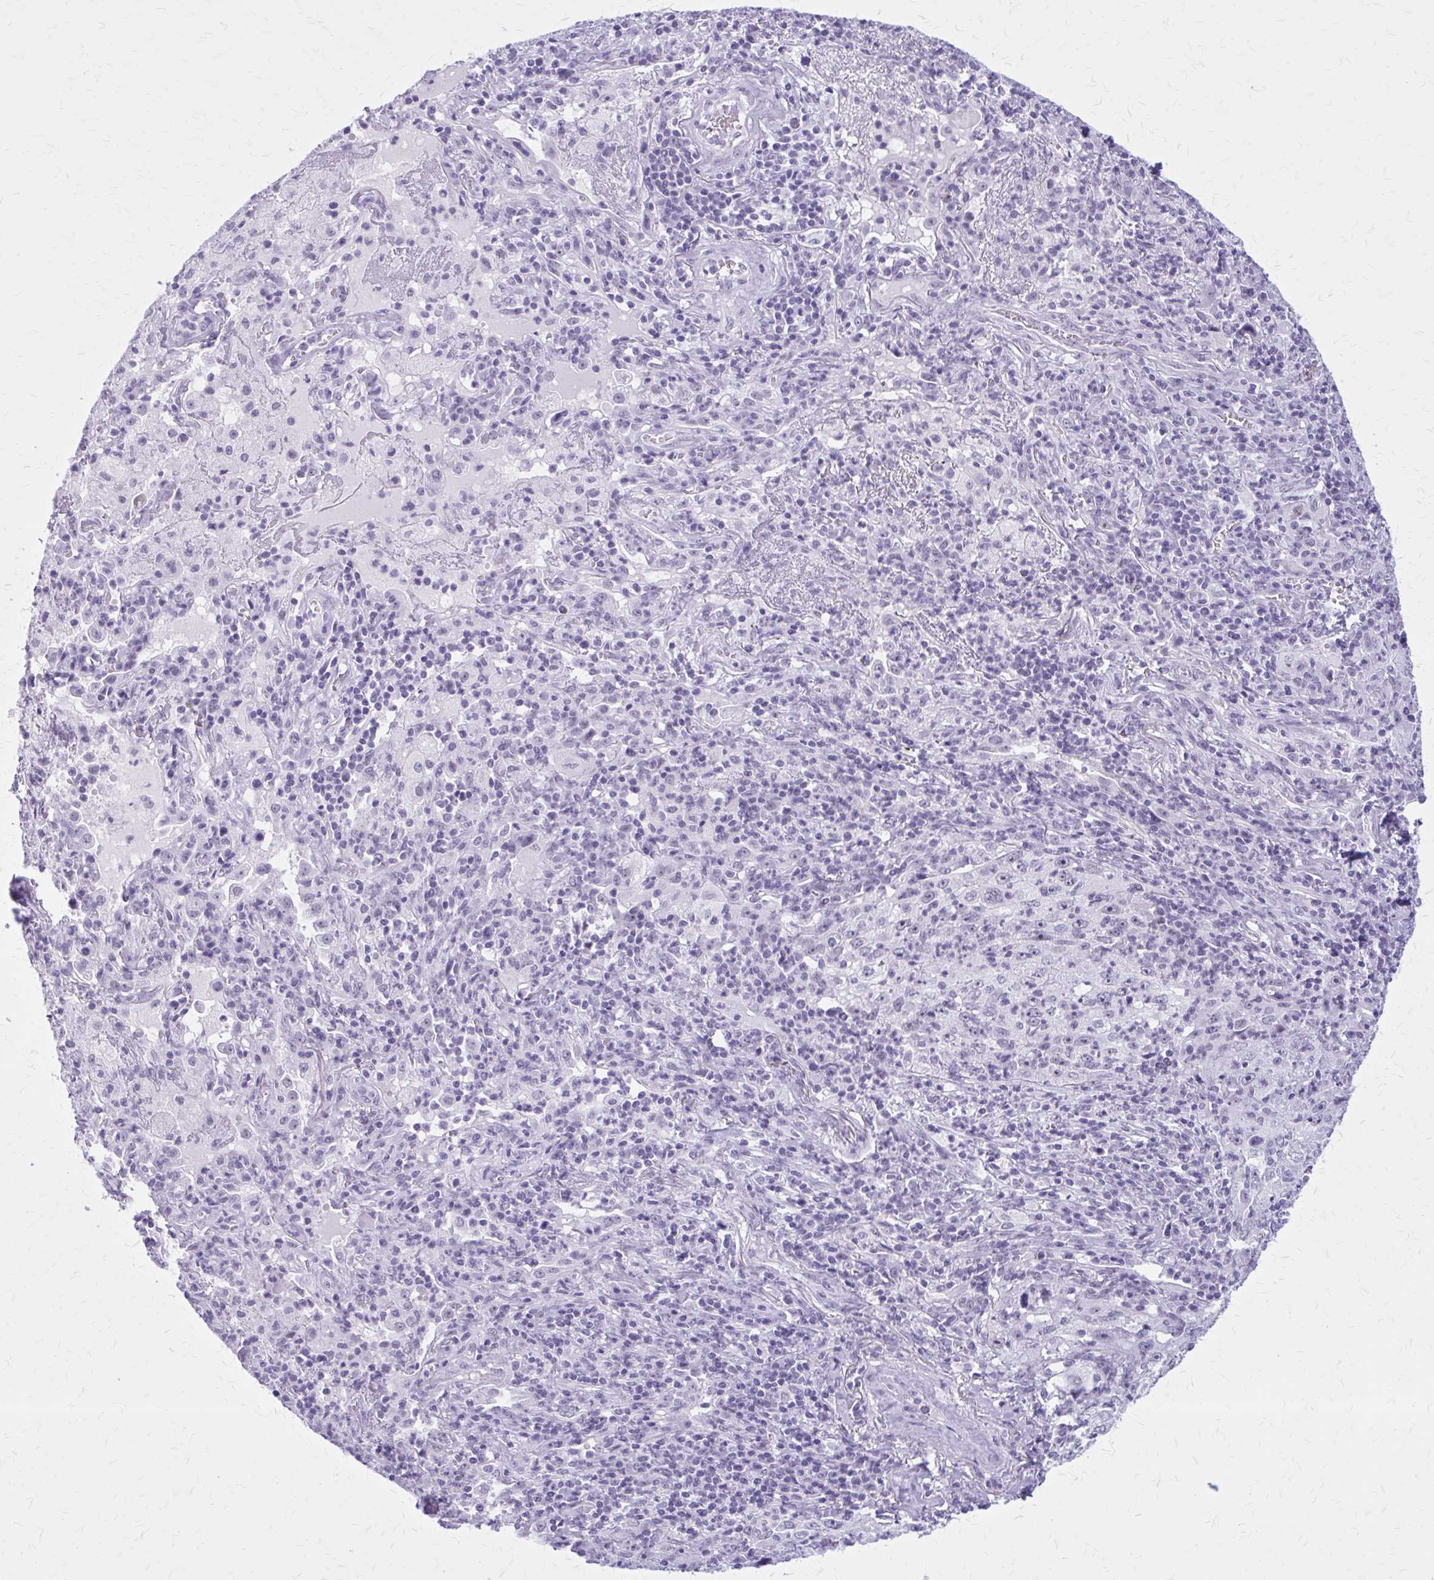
{"staining": {"intensity": "negative", "quantity": "none", "location": "none"}, "tissue": "lung cancer", "cell_type": "Tumor cells", "image_type": "cancer", "snomed": [{"axis": "morphology", "description": "Squamous cell carcinoma, NOS"}, {"axis": "topography", "description": "Lung"}], "caption": "IHC micrograph of neoplastic tissue: human lung cancer stained with DAB demonstrates no significant protein expression in tumor cells. Nuclei are stained in blue.", "gene": "GAD1", "patient": {"sex": "male", "age": 71}}